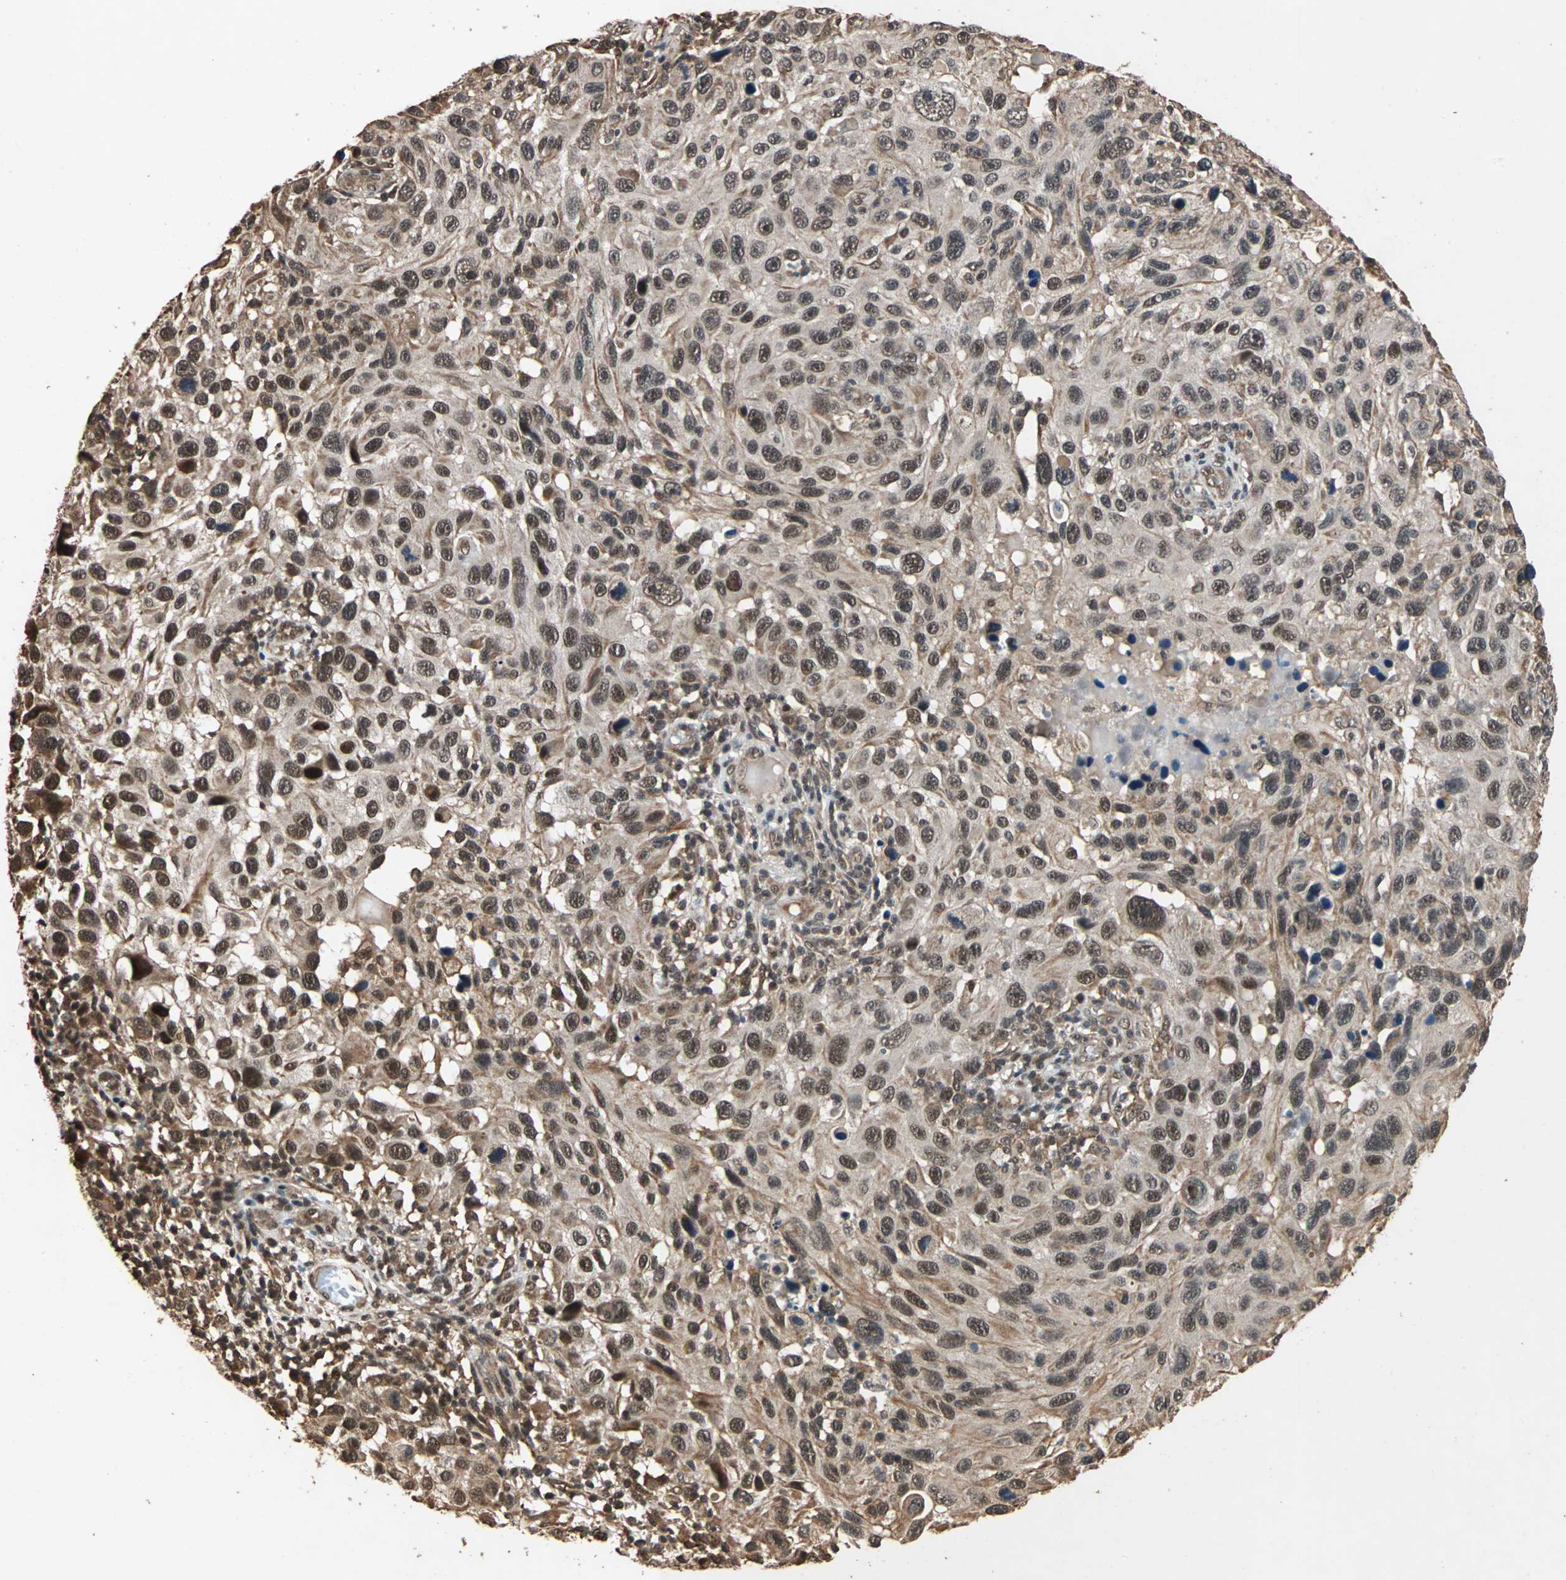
{"staining": {"intensity": "strong", "quantity": ">75%", "location": "nuclear"}, "tissue": "melanoma", "cell_type": "Tumor cells", "image_type": "cancer", "snomed": [{"axis": "morphology", "description": "Malignant melanoma, NOS"}, {"axis": "topography", "description": "Skin"}], "caption": "There is high levels of strong nuclear positivity in tumor cells of melanoma, as demonstrated by immunohistochemical staining (brown color).", "gene": "CDC5L", "patient": {"sex": "male", "age": 53}}